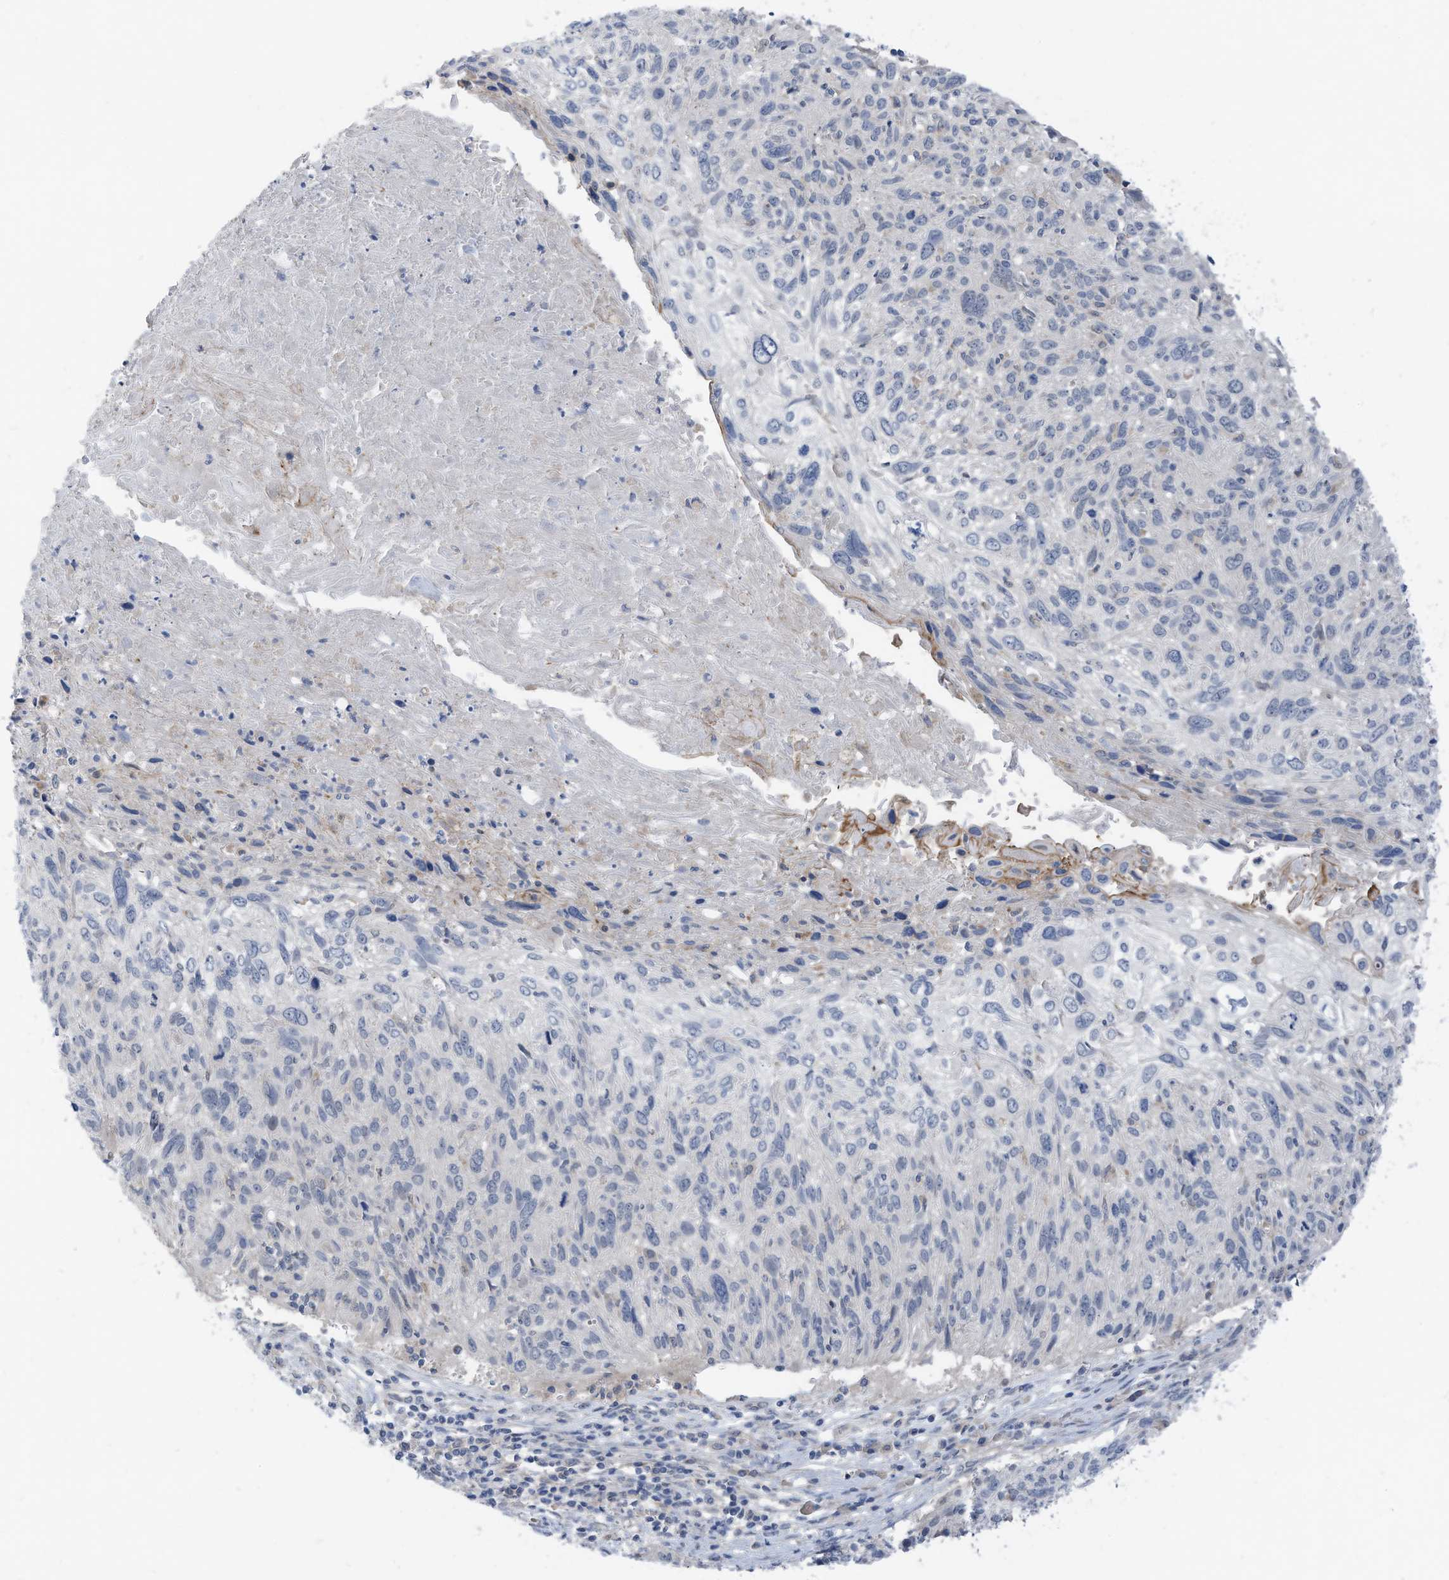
{"staining": {"intensity": "negative", "quantity": "none", "location": "none"}, "tissue": "cervical cancer", "cell_type": "Tumor cells", "image_type": "cancer", "snomed": [{"axis": "morphology", "description": "Squamous cell carcinoma, NOS"}, {"axis": "topography", "description": "Cervix"}], "caption": "Cervical cancer was stained to show a protein in brown. There is no significant positivity in tumor cells. (DAB immunohistochemistry (IHC) visualized using brightfield microscopy, high magnification).", "gene": "LDAH", "patient": {"sex": "female", "age": 51}}